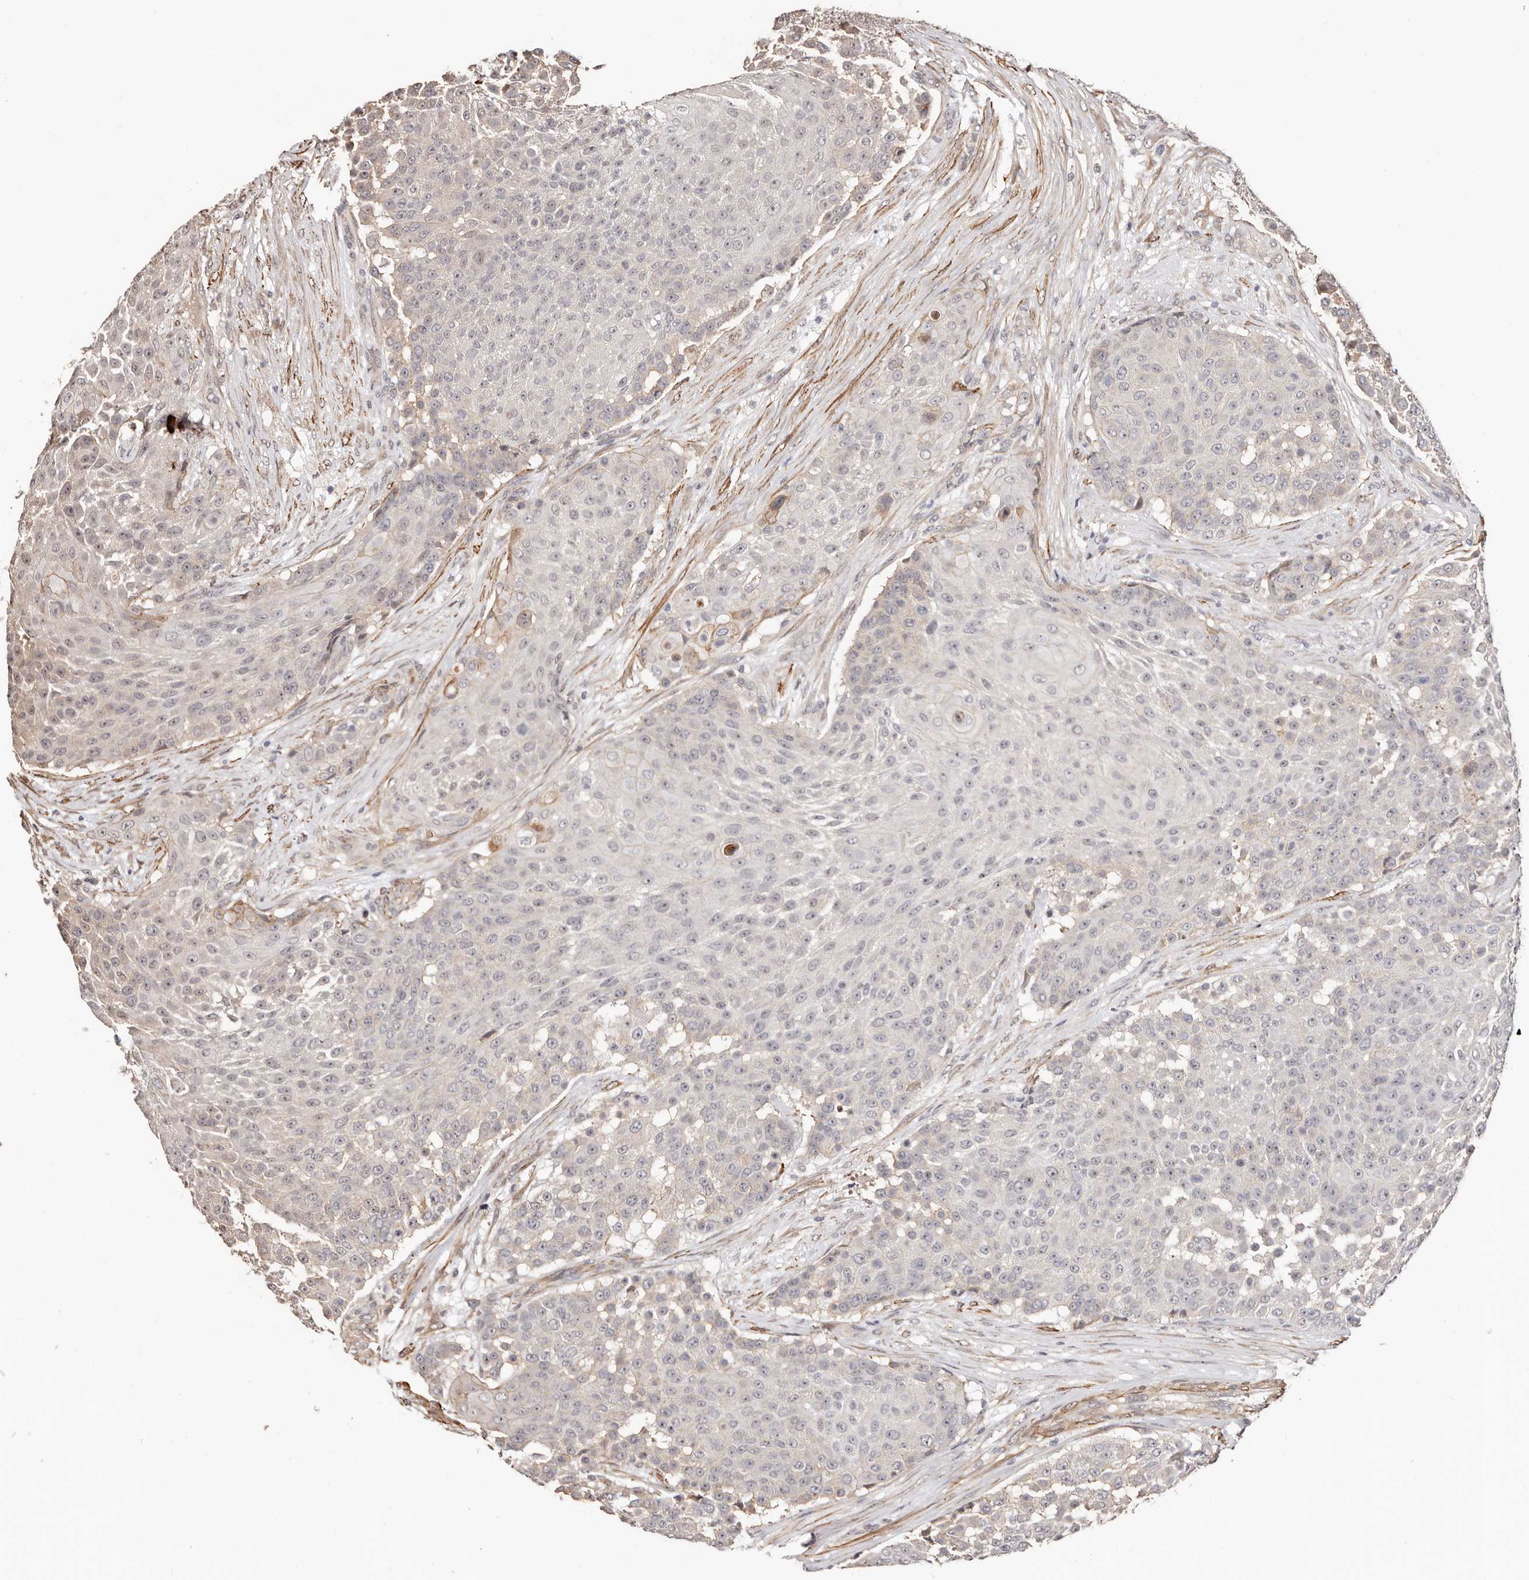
{"staining": {"intensity": "negative", "quantity": "none", "location": "none"}, "tissue": "urothelial cancer", "cell_type": "Tumor cells", "image_type": "cancer", "snomed": [{"axis": "morphology", "description": "Urothelial carcinoma, High grade"}, {"axis": "topography", "description": "Urinary bladder"}], "caption": "The image shows no staining of tumor cells in urothelial carcinoma (high-grade).", "gene": "TRIP13", "patient": {"sex": "female", "age": 63}}